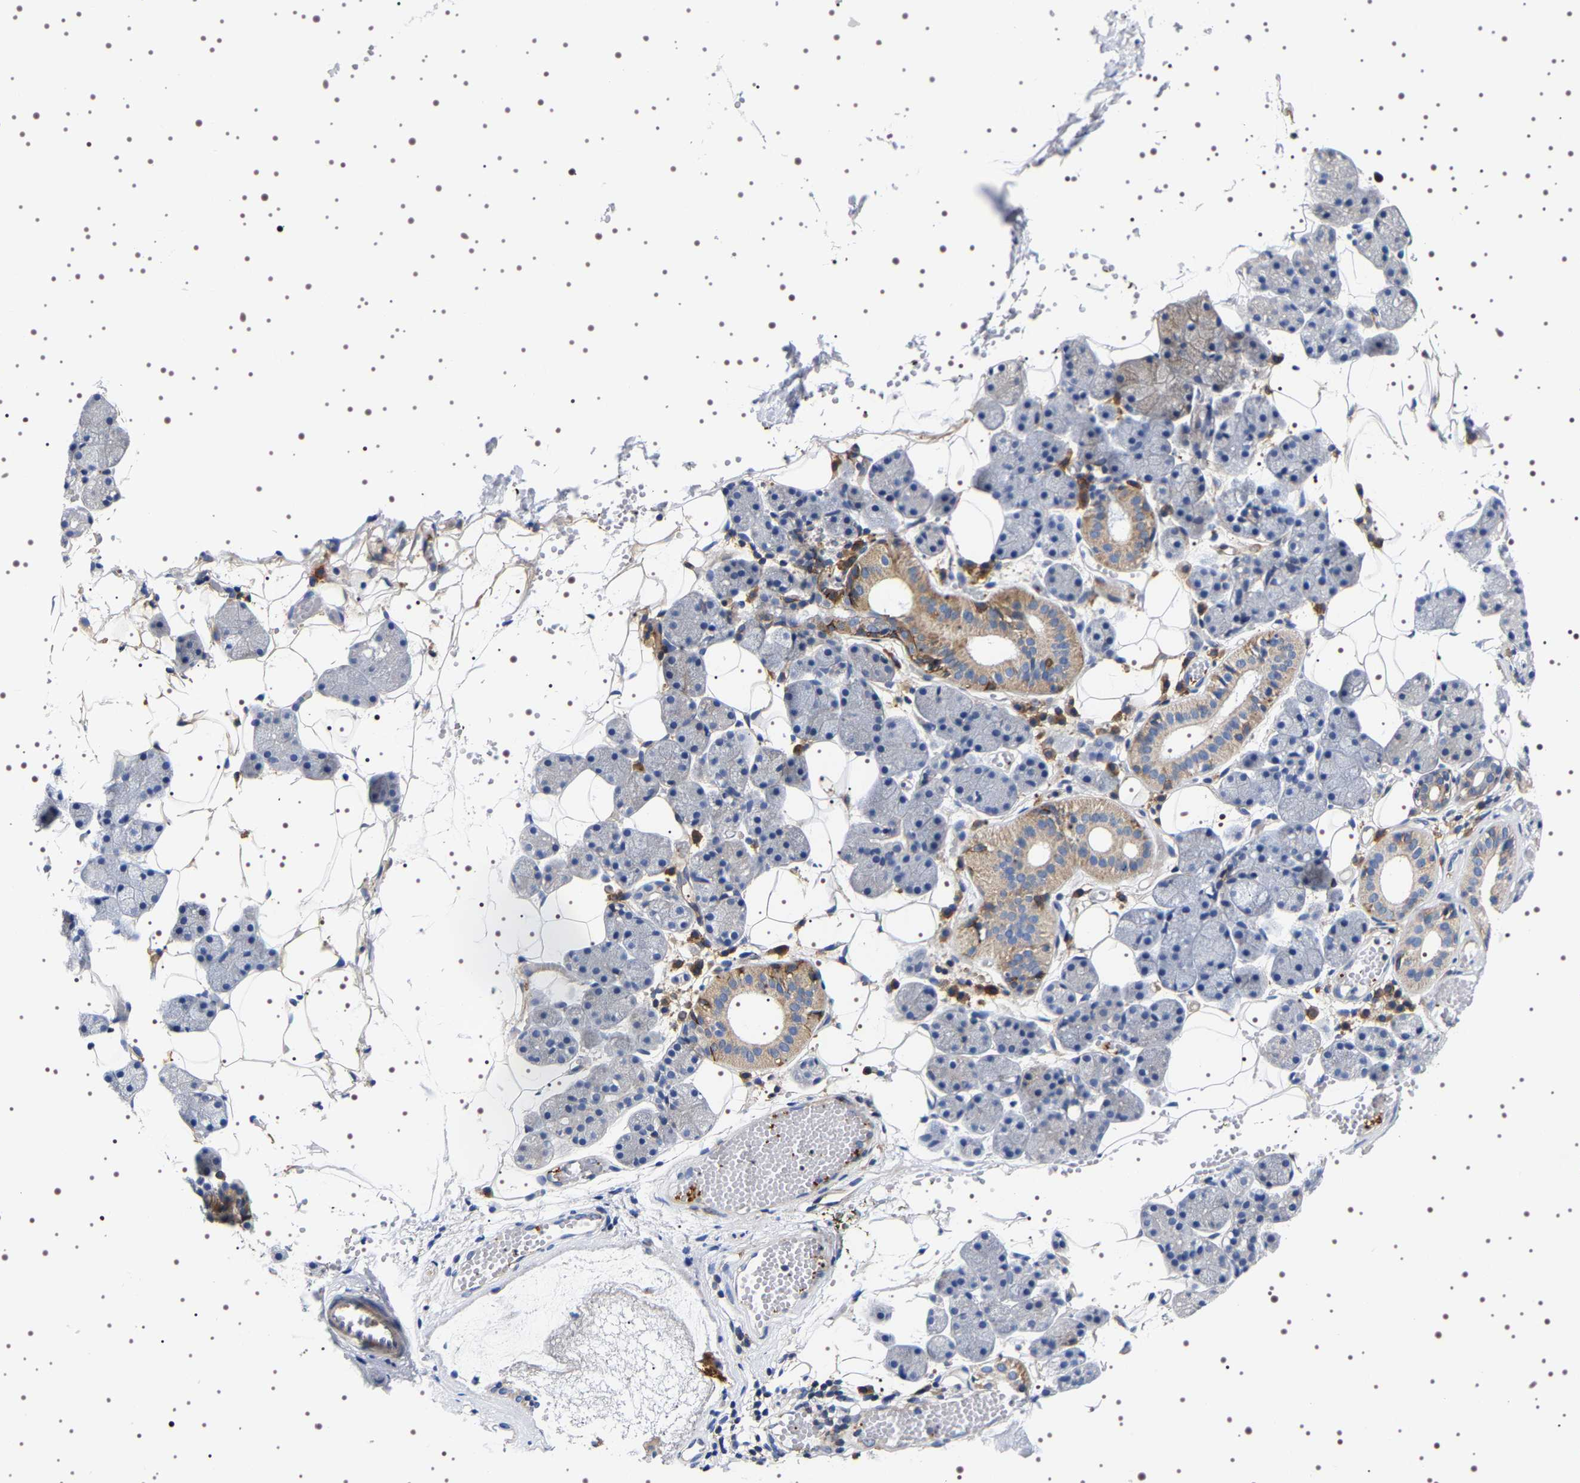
{"staining": {"intensity": "moderate", "quantity": "<25%", "location": "cytoplasmic/membranous"}, "tissue": "salivary gland", "cell_type": "Glandular cells", "image_type": "normal", "snomed": [{"axis": "morphology", "description": "Normal tissue, NOS"}, {"axis": "topography", "description": "Salivary gland"}], "caption": "Immunohistochemistry (IHC) histopathology image of normal human salivary gland stained for a protein (brown), which exhibits low levels of moderate cytoplasmic/membranous positivity in about <25% of glandular cells.", "gene": "SQLE", "patient": {"sex": "female", "age": 33}}